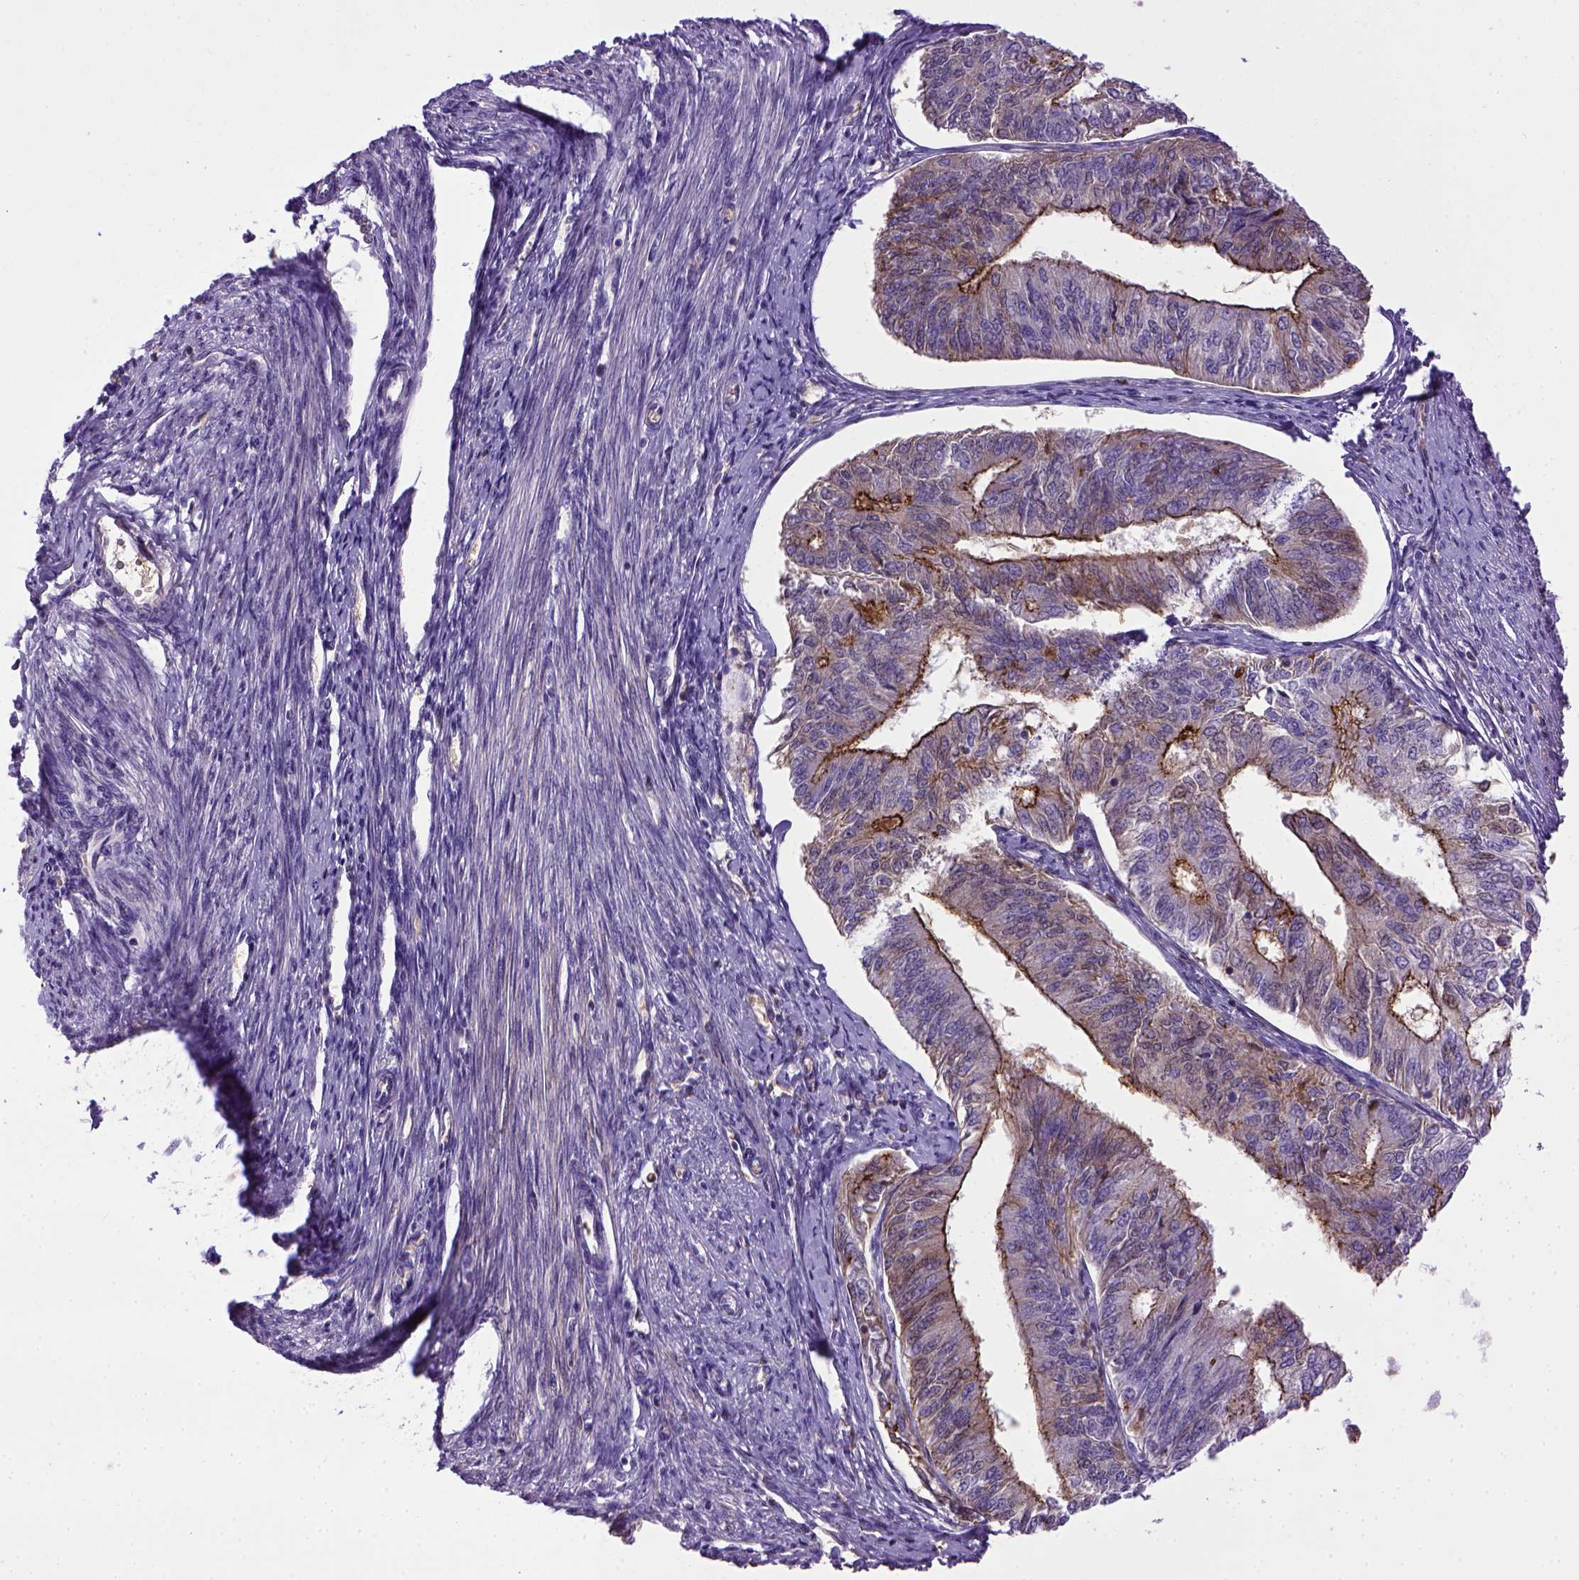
{"staining": {"intensity": "strong", "quantity": "25%-75%", "location": "cytoplasmic/membranous"}, "tissue": "endometrial cancer", "cell_type": "Tumor cells", "image_type": "cancer", "snomed": [{"axis": "morphology", "description": "Adenocarcinoma, NOS"}, {"axis": "topography", "description": "Endometrium"}], "caption": "Strong cytoplasmic/membranous expression is appreciated in approximately 25%-75% of tumor cells in endometrial adenocarcinoma. (Stains: DAB (3,3'-diaminobenzidine) in brown, nuclei in blue, Microscopy: brightfield microscopy at high magnification).", "gene": "CDH1", "patient": {"sex": "female", "age": 58}}